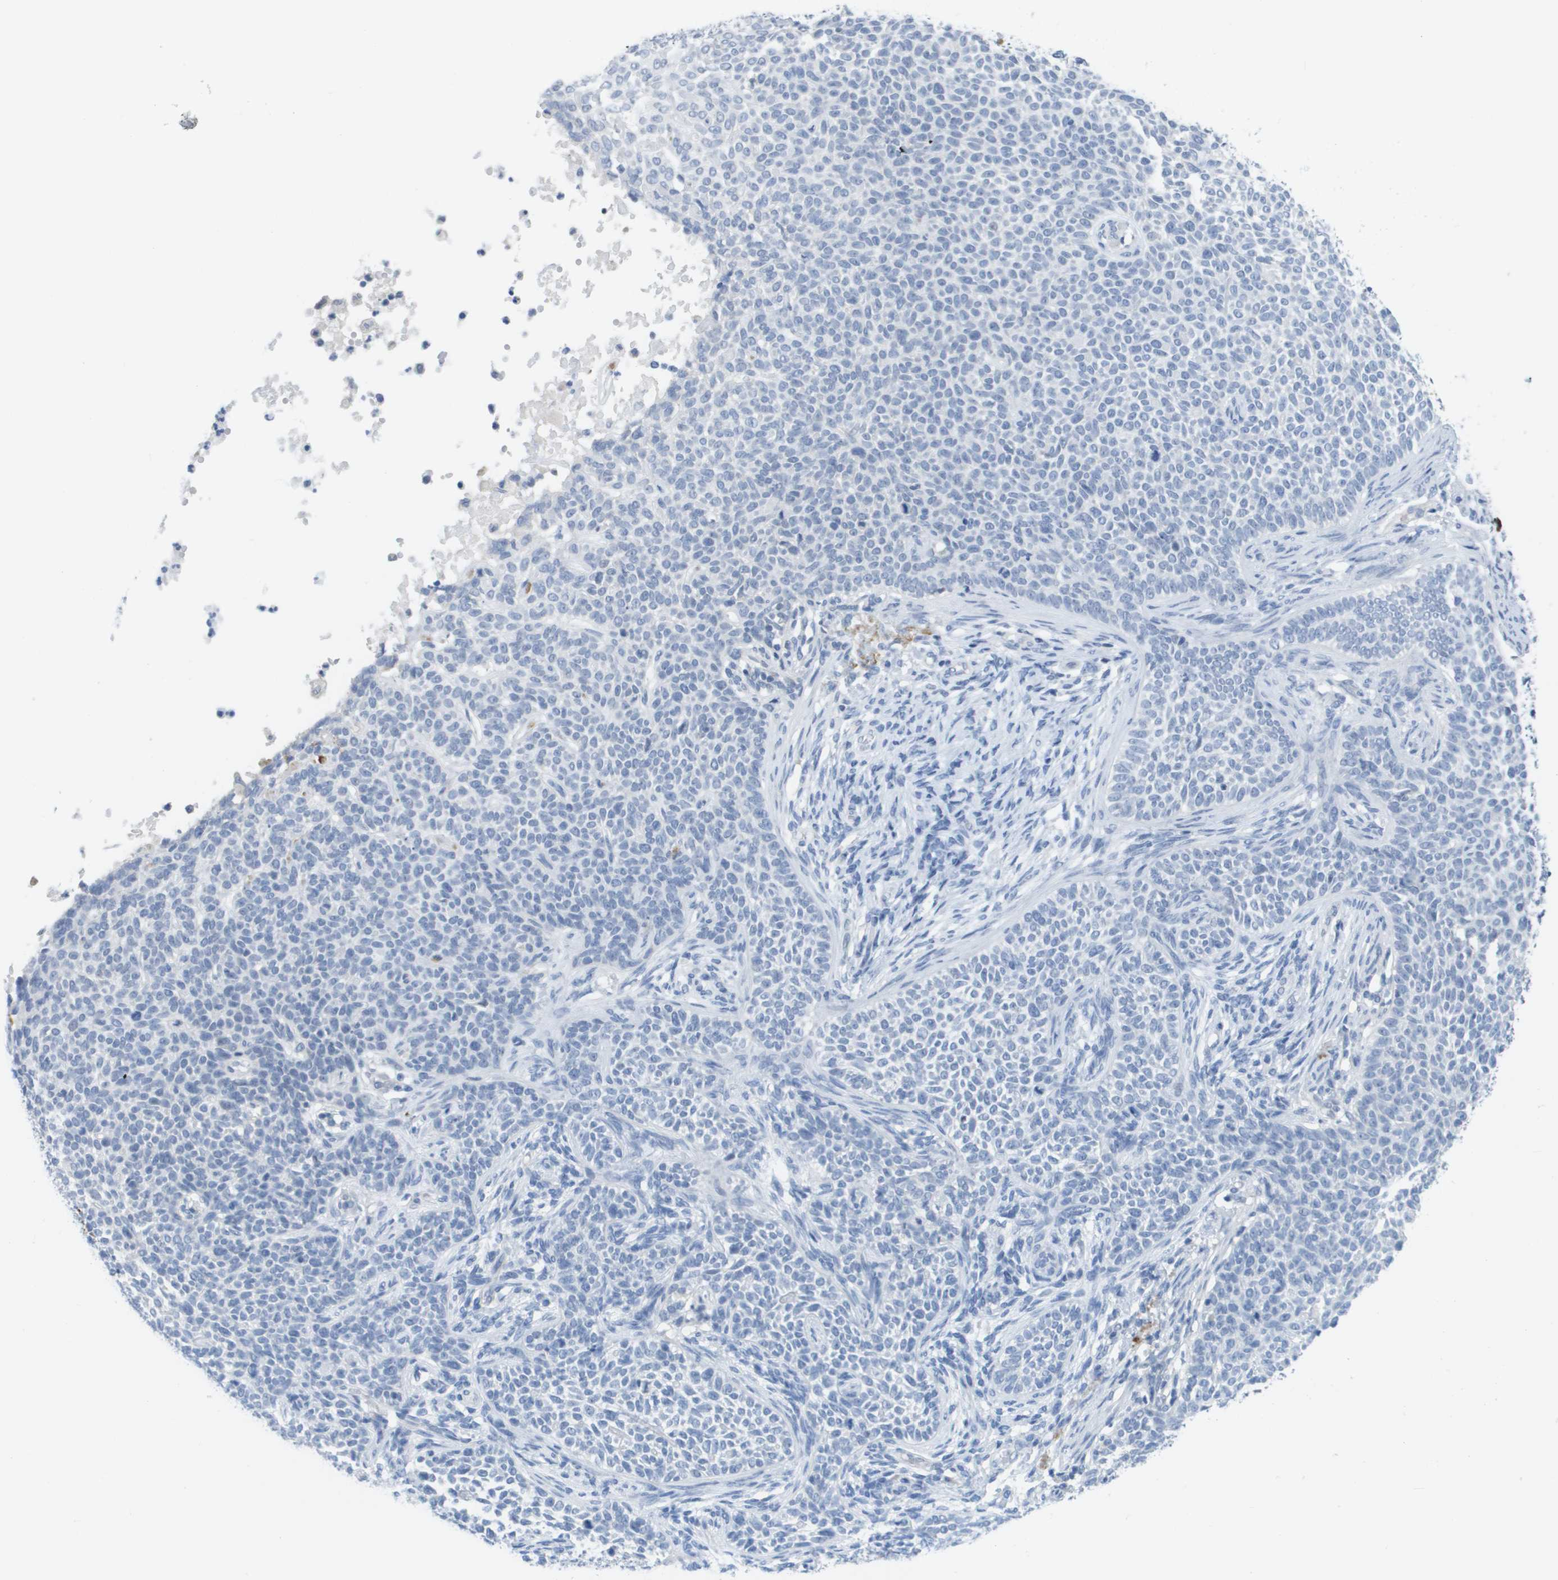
{"staining": {"intensity": "negative", "quantity": "none", "location": "none"}, "tissue": "skin cancer", "cell_type": "Tumor cells", "image_type": "cancer", "snomed": [{"axis": "morphology", "description": "Normal tissue, NOS"}, {"axis": "morphology", "description": "Basal cell carcinoma"}, {"axis": "topography", "description": "Skin"}], "caption": "Immunohistochemistry (IHC) photomicrograph of neoplastic tissue: skin cancer (basal cell carcinoma) stained with DAB exhibits no significant protein positivity in tumor cells.", "gene": "PDE4A", "patient": {"sex": "male", "age": 87}}